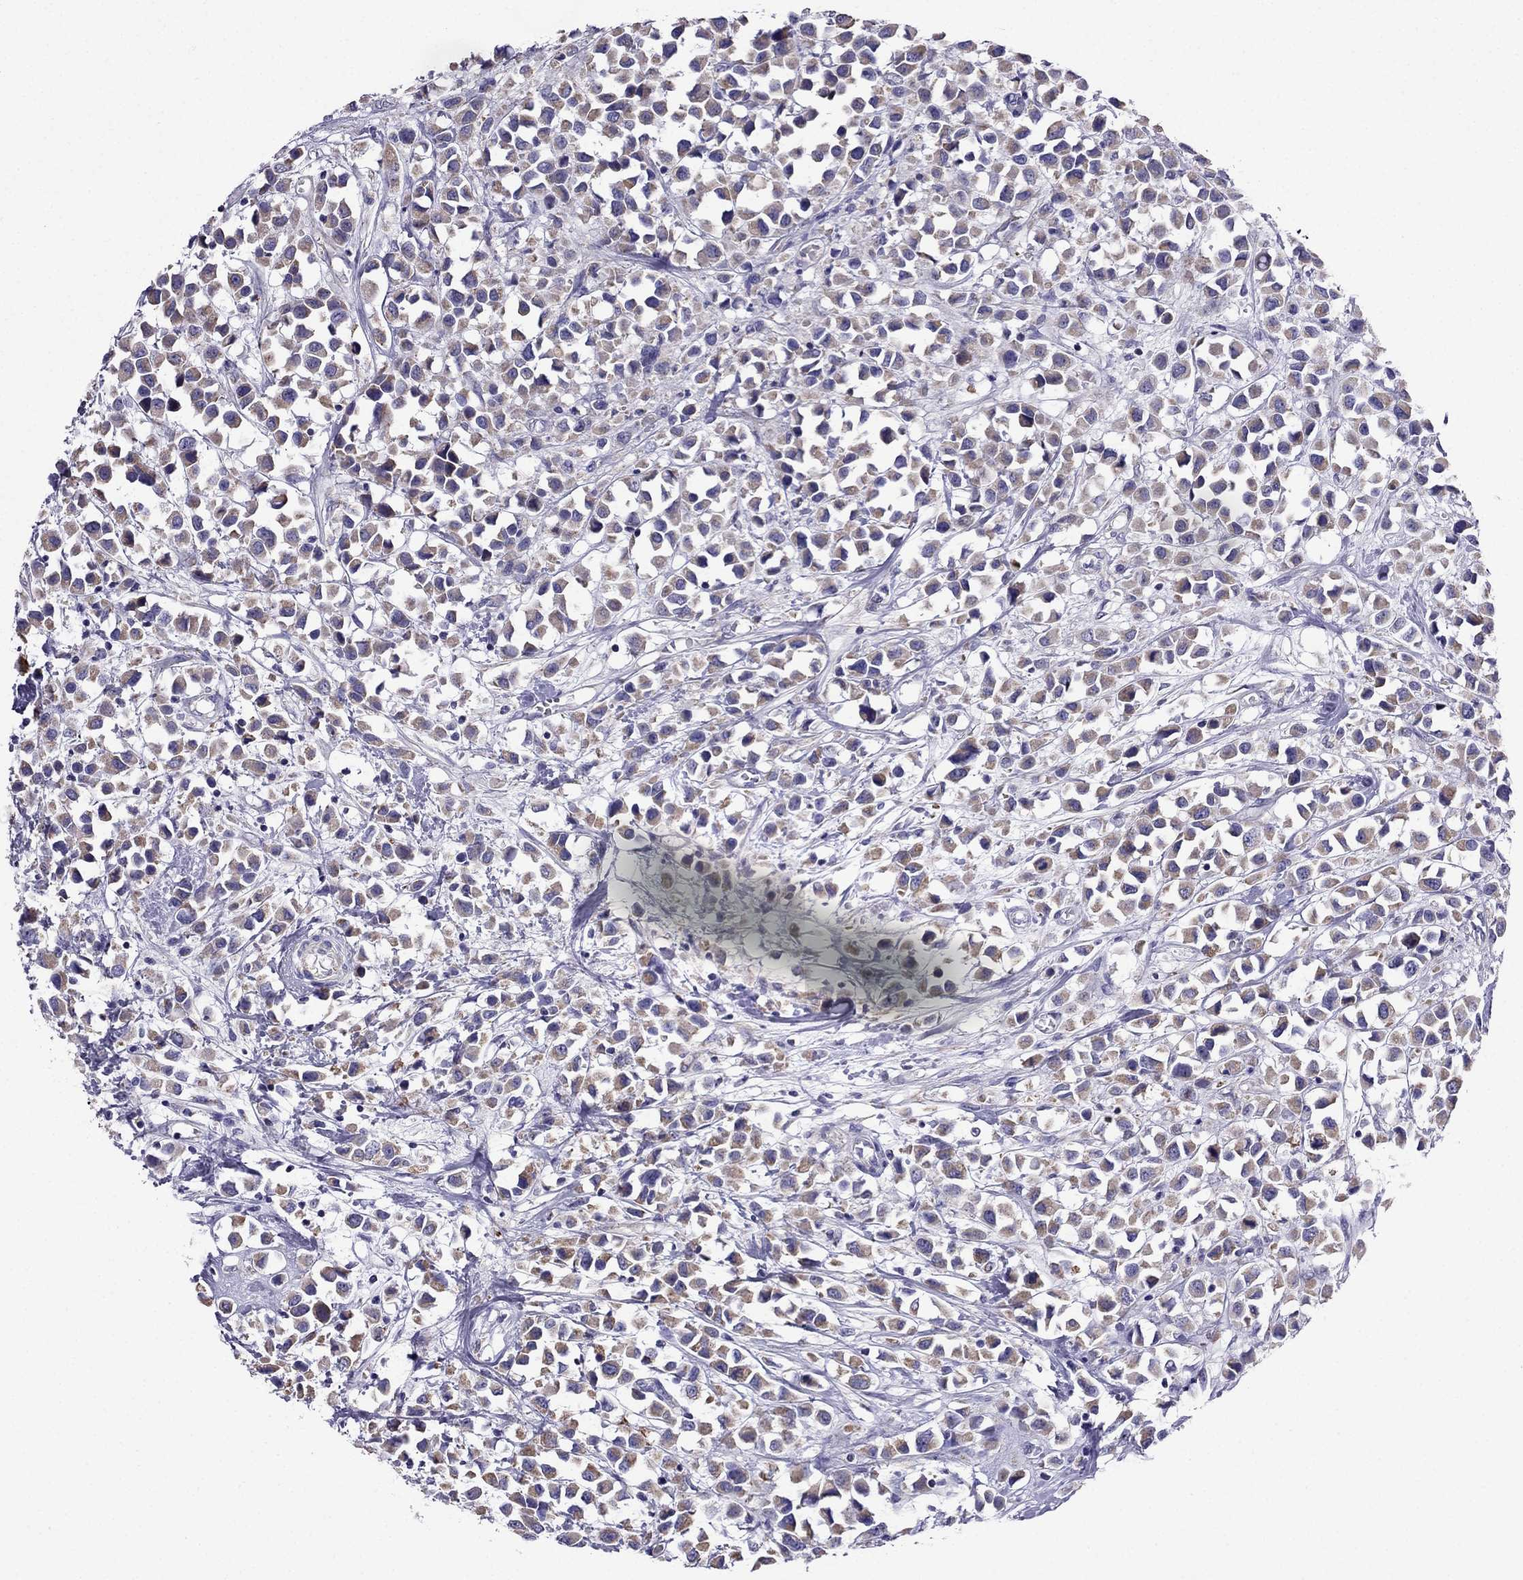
{"staining": {"intensity": "weak", "quantity": ">75%", "location": "cytoplasmic/membranous"}, "tissue": "breast cancer", "cell_type": "Tumor cells", "image_type": "cancer", "snomed": [{"axis": "morphology", "description": "Duct carcinoma"}, {"axis": "topography", "description": "Breast"}], "caption": "This is an image of IHC staining of breast infiltrating ductal carcinoma, which shows weak positivity in the cytoplasmic/membranous of tumor cells.", "gene": "DSC1", "patient": {"sex": "female", "age": 61}}